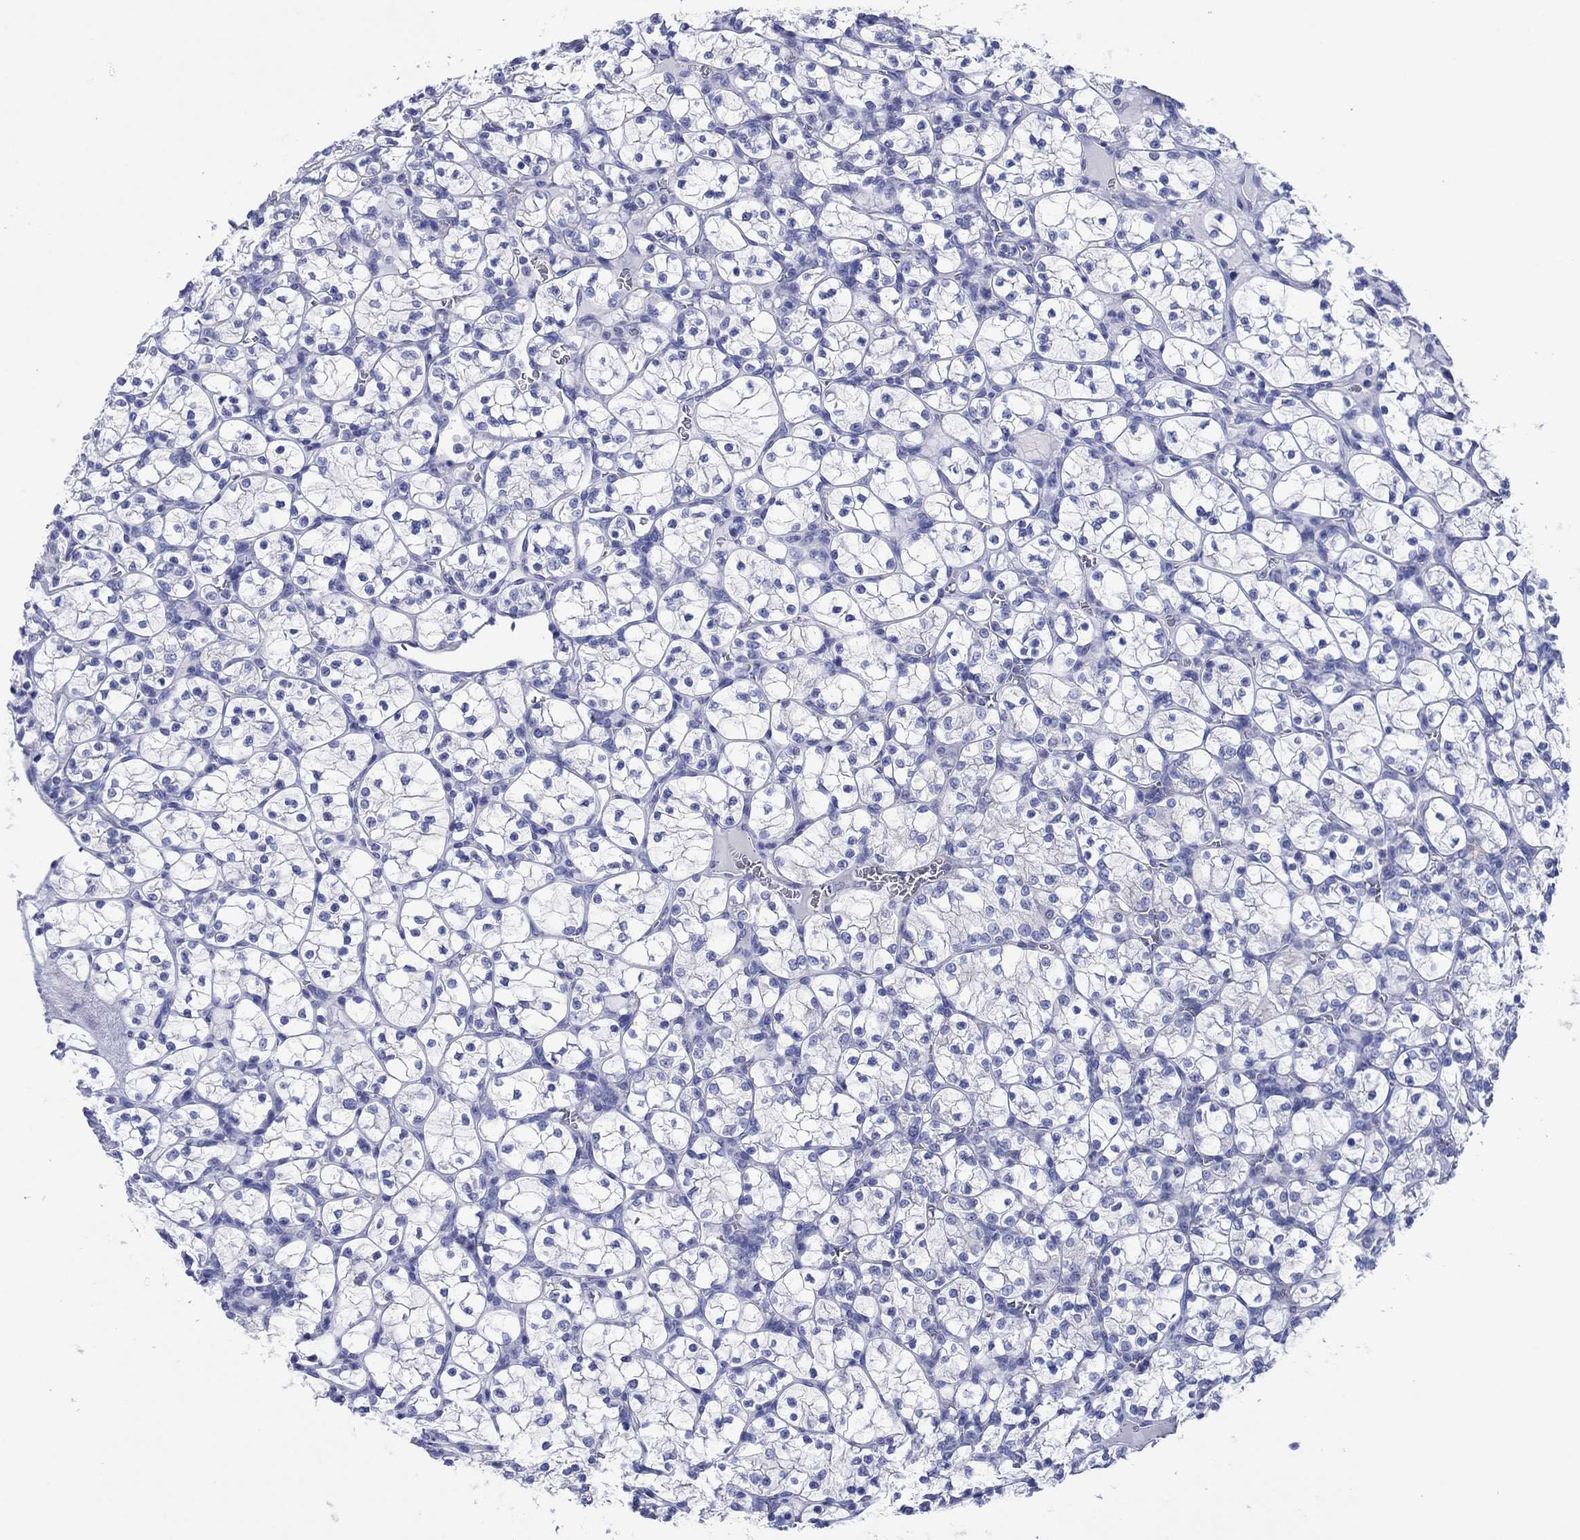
{"staining": {"intensity": "negative", "quantity": "none", "location": "none"}, "tissue": "renal cancer", "cell_type": "Tumor cells", "image_type": "cancer", "snomed": [{"axis": "morphology", "description": "Adenocarcinoma, NOS"}, {"axis": "topography", "description": "Kidney"}], "caption": "Tumor cells show no significant staining in renal cancer.", "gene": "HCRT", "patient": {"sex": "female", "age": 89}}